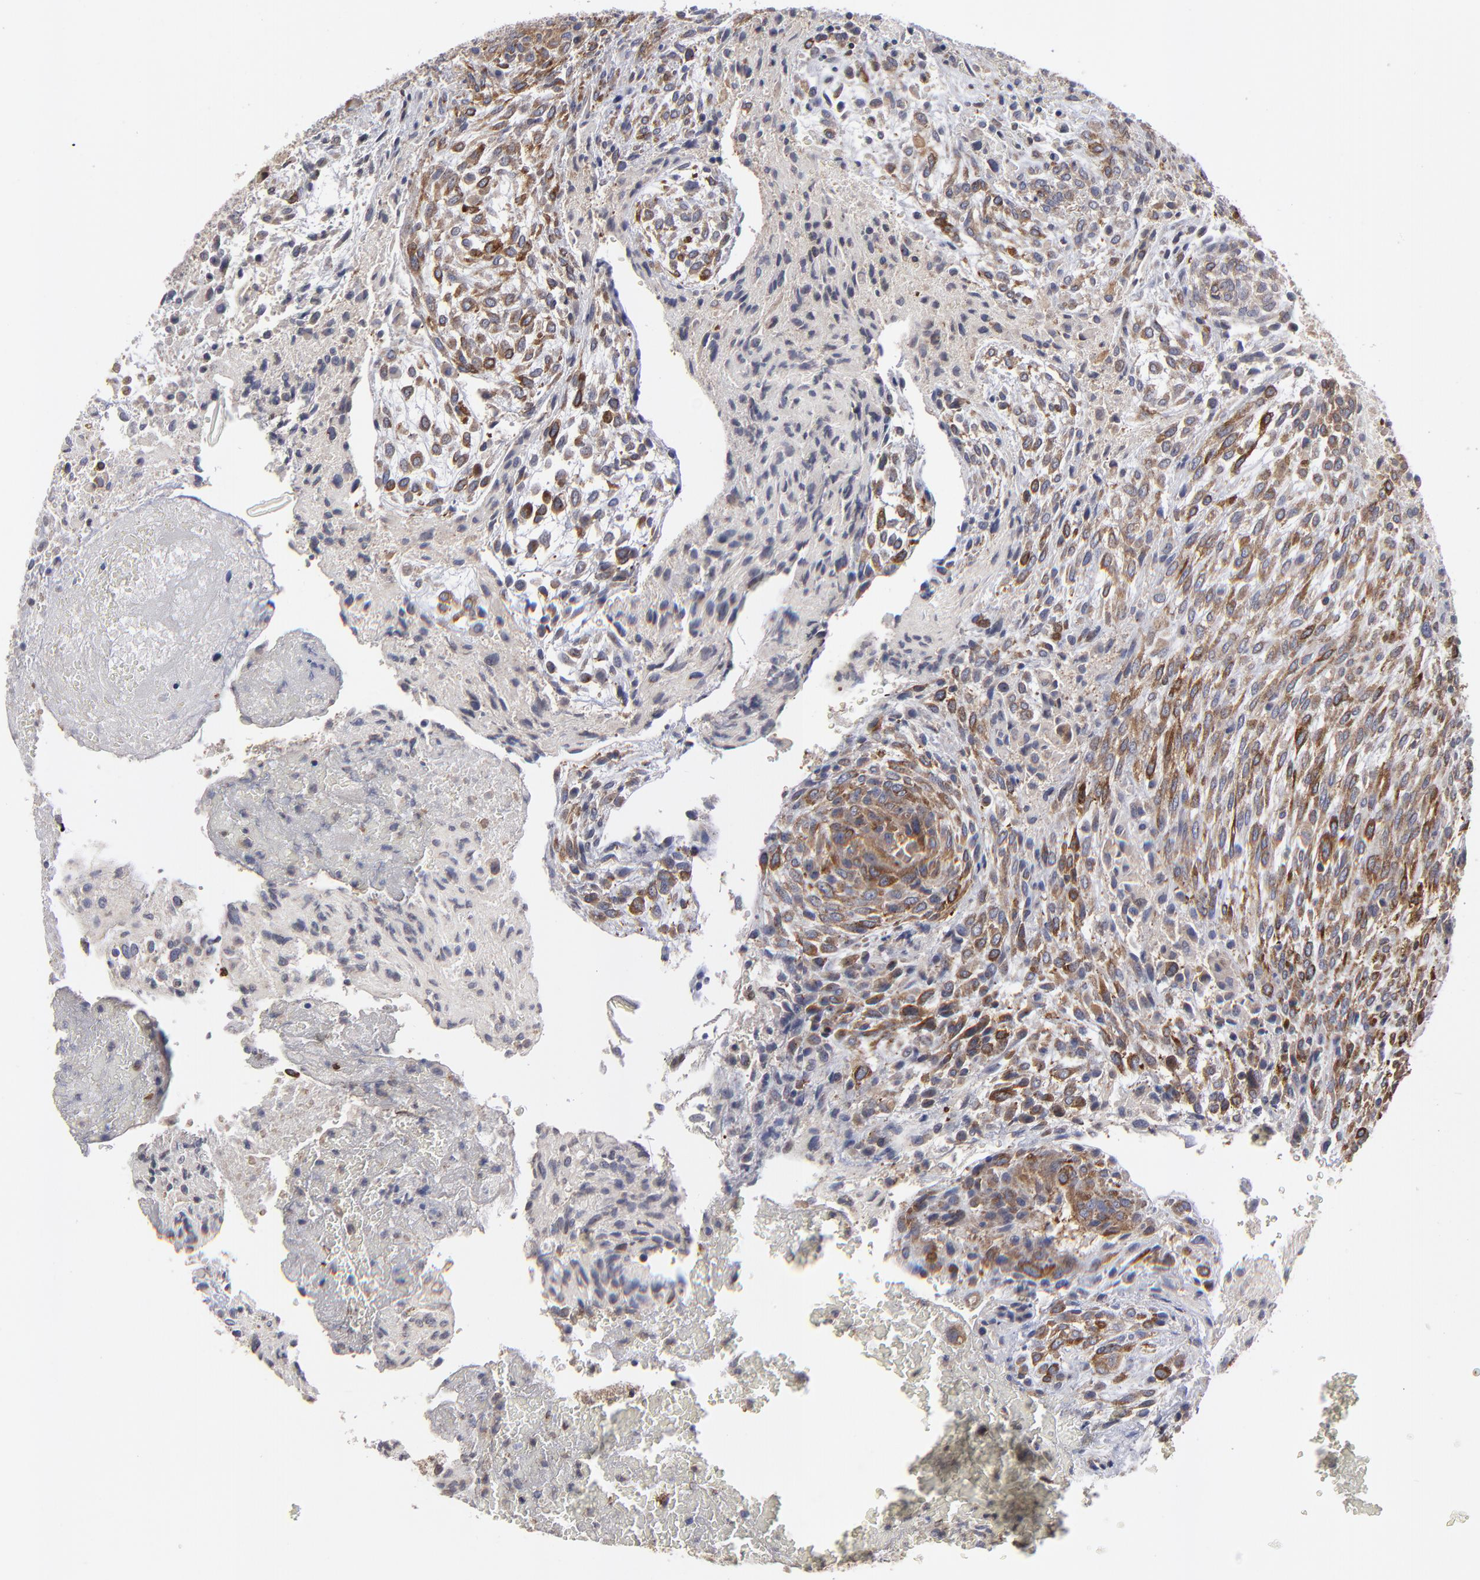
{"staining": {"intensity": "moderate", "quantity": ">75%", "location": "cytoplasmic/membranous"}, "tissue": "glioma", "cell_type": "Tumor cells", "image_type": "cancer", "snomed": [{"axis": "morphology", "description": "Glioma, malignant, High grade"}, {"axis": "topography", "description": "Cerebral cortex"}], "caption": "Glioma stained for a protein (brown) displays moderate cytoplasmic/membranous positive positivity in about >75% of tumor cells.", "gene": "CEP97", "patient": {"sex": "female", "age": 55}}